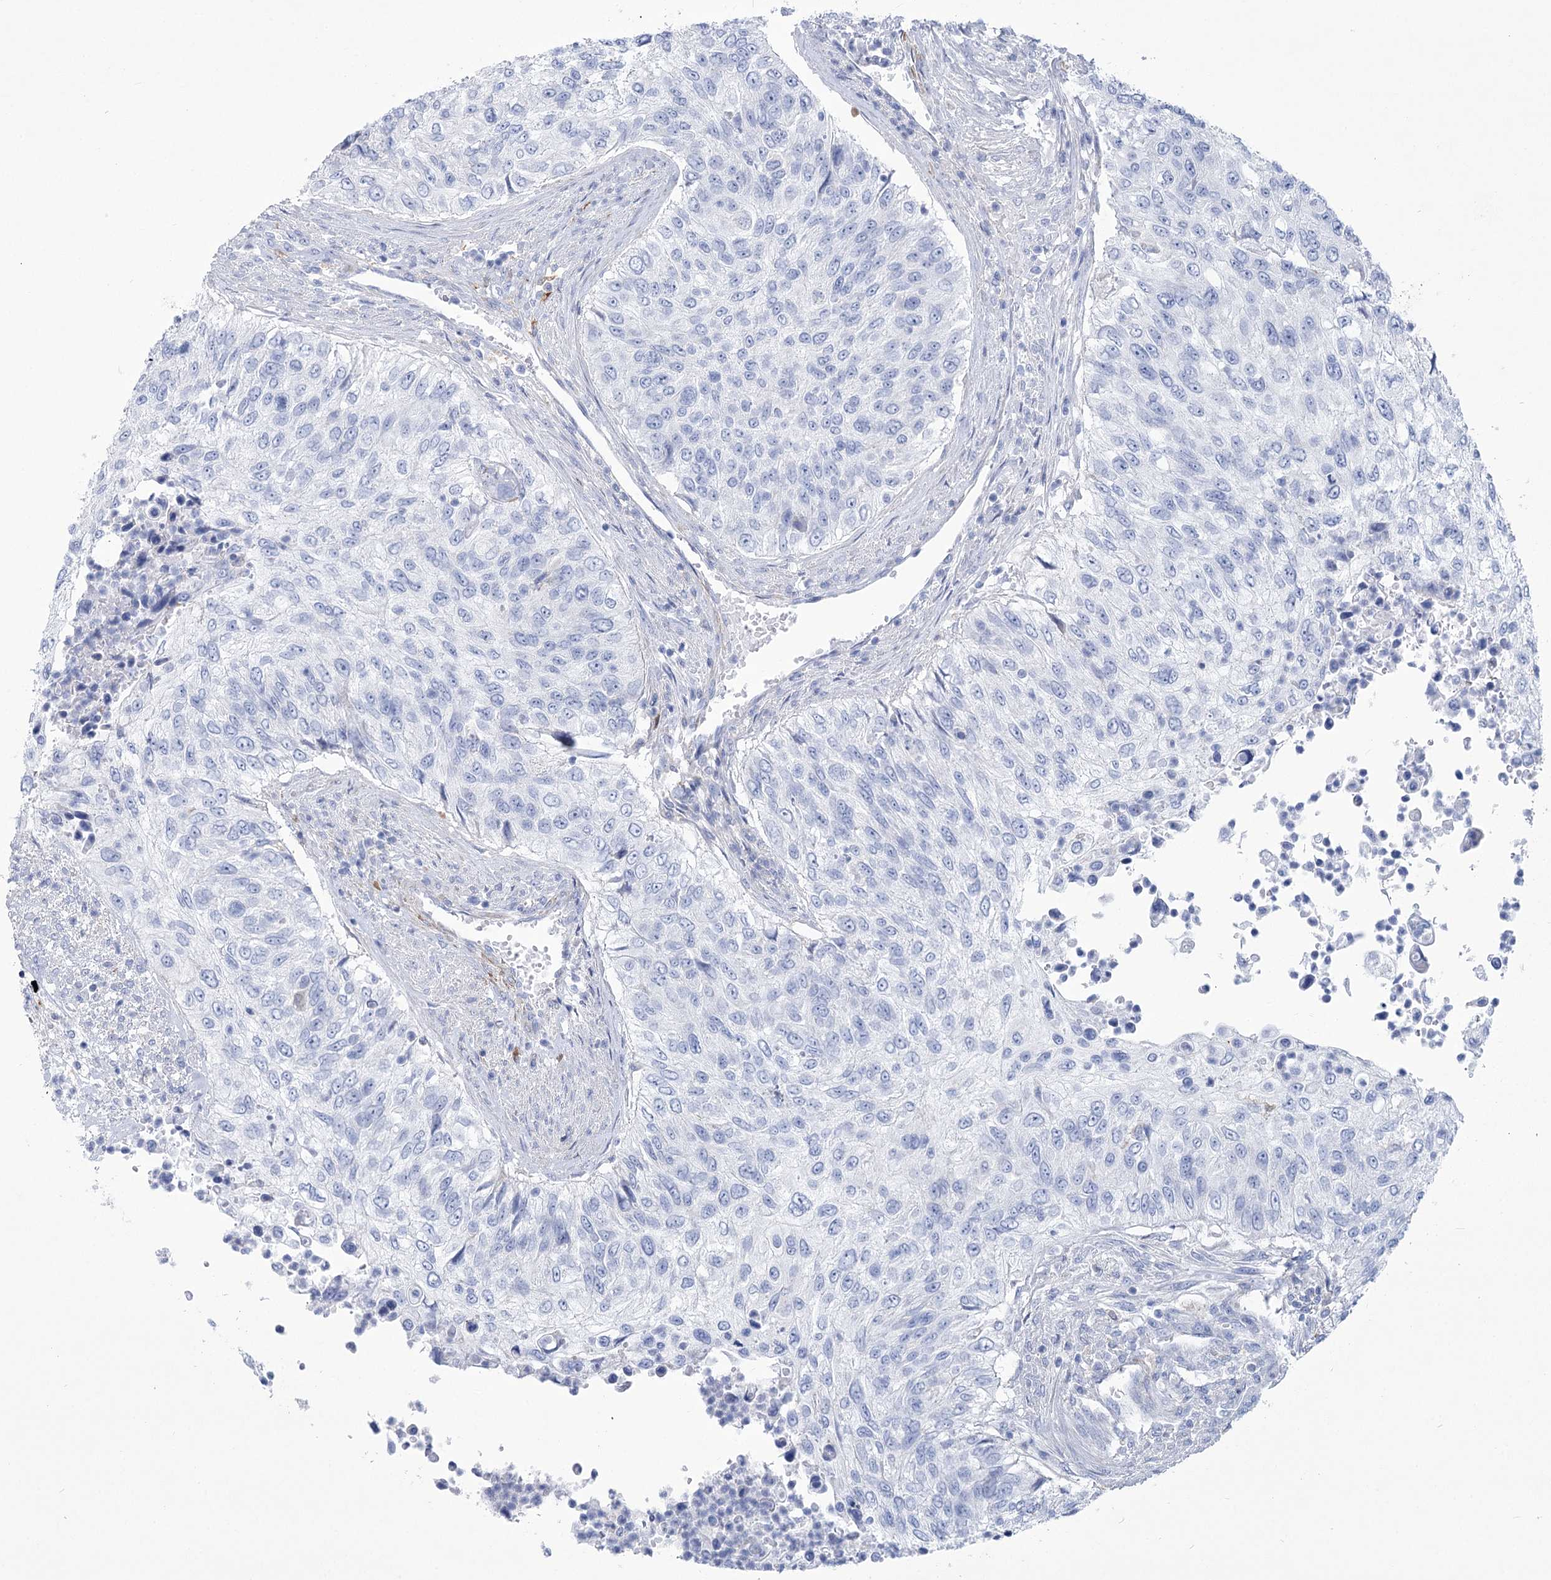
{"staining": {"intensity": "negative", "quantity": "none", "location": "none"}, "tissue": "urothelial cancer", "cell_type": "Tumor cells", "image_type": "cancer", "snomed": [{"axis": "morphology", "description": "Urothelial carcinoma, High grade"}, {"axis": "topography", "description": "Urinary bladder"}], "caption": "Immunohistochemical staining of urothelial cancer reveals no significant positivity in tumor cells.", "gene": "PCDHA1", "patient": {"sex": "female", "age": 60}}